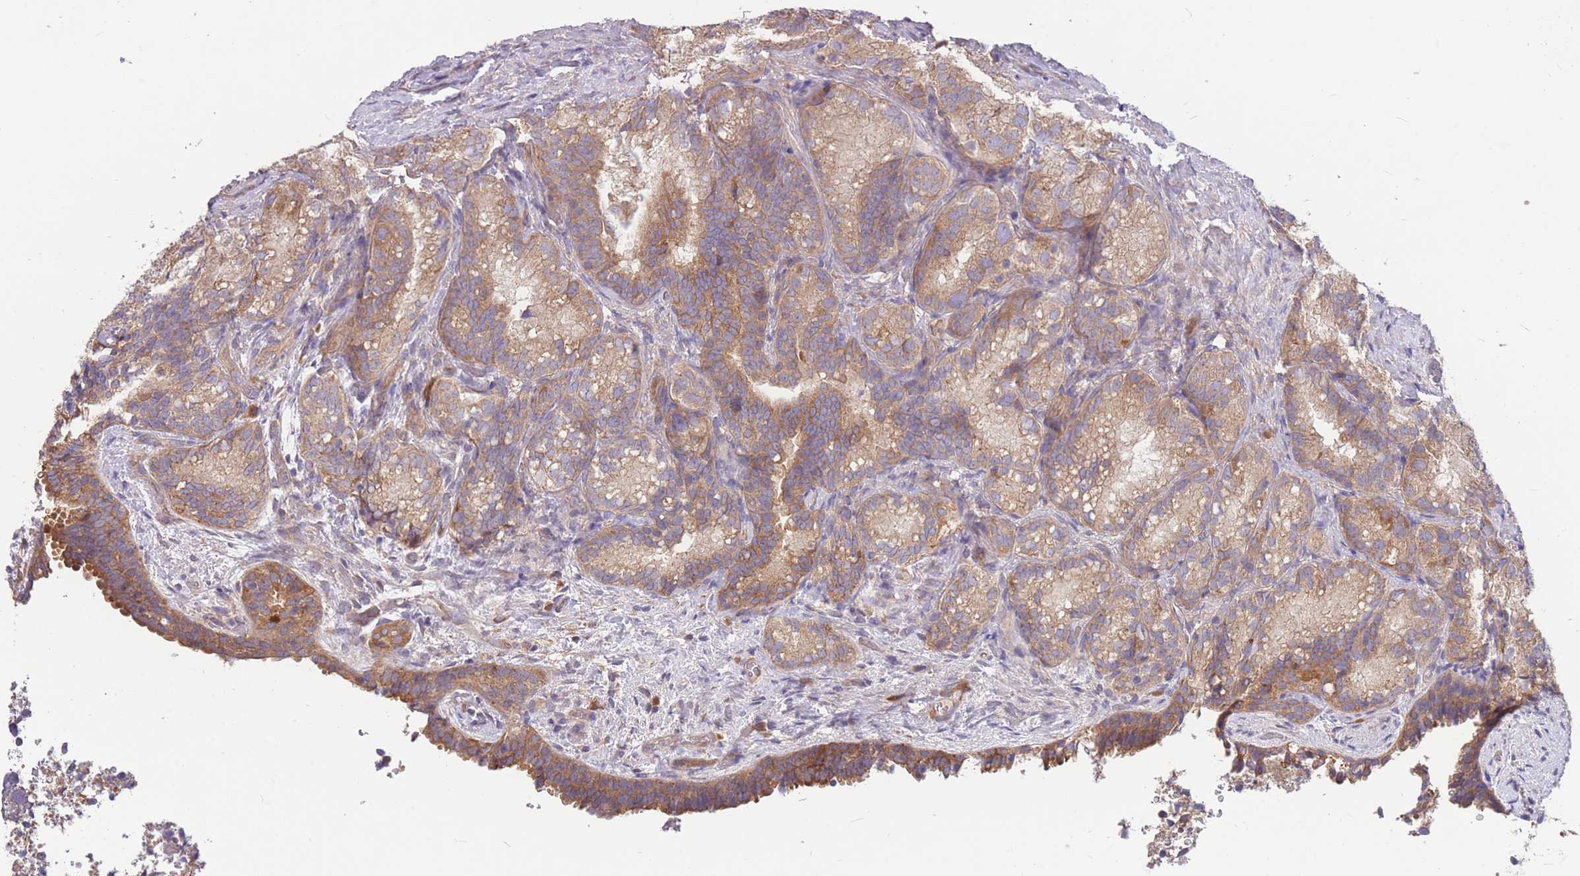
{"staining": {"intensity": "moderate", "quantity": ">75%", "location": "cytoplasmic/membranous"}, "tissue": "seminal vesicle", "cell_type": "Glandular cells", "image_type": "normal", "snomed": [{"axis": "morphology", "description": "Normal tissue, NOS"}, {"axis": "topography", "description": "Seminal veicle"}], "caption": "Immunohistochemical staining of unremarkable human seminal vesicle reveals >75% levels of moderate cytoplasmic/membranous protein staining in about >75% of glandular cells.", "gene": "GMNN", "patient": {"sex": "male", "age": 58}}